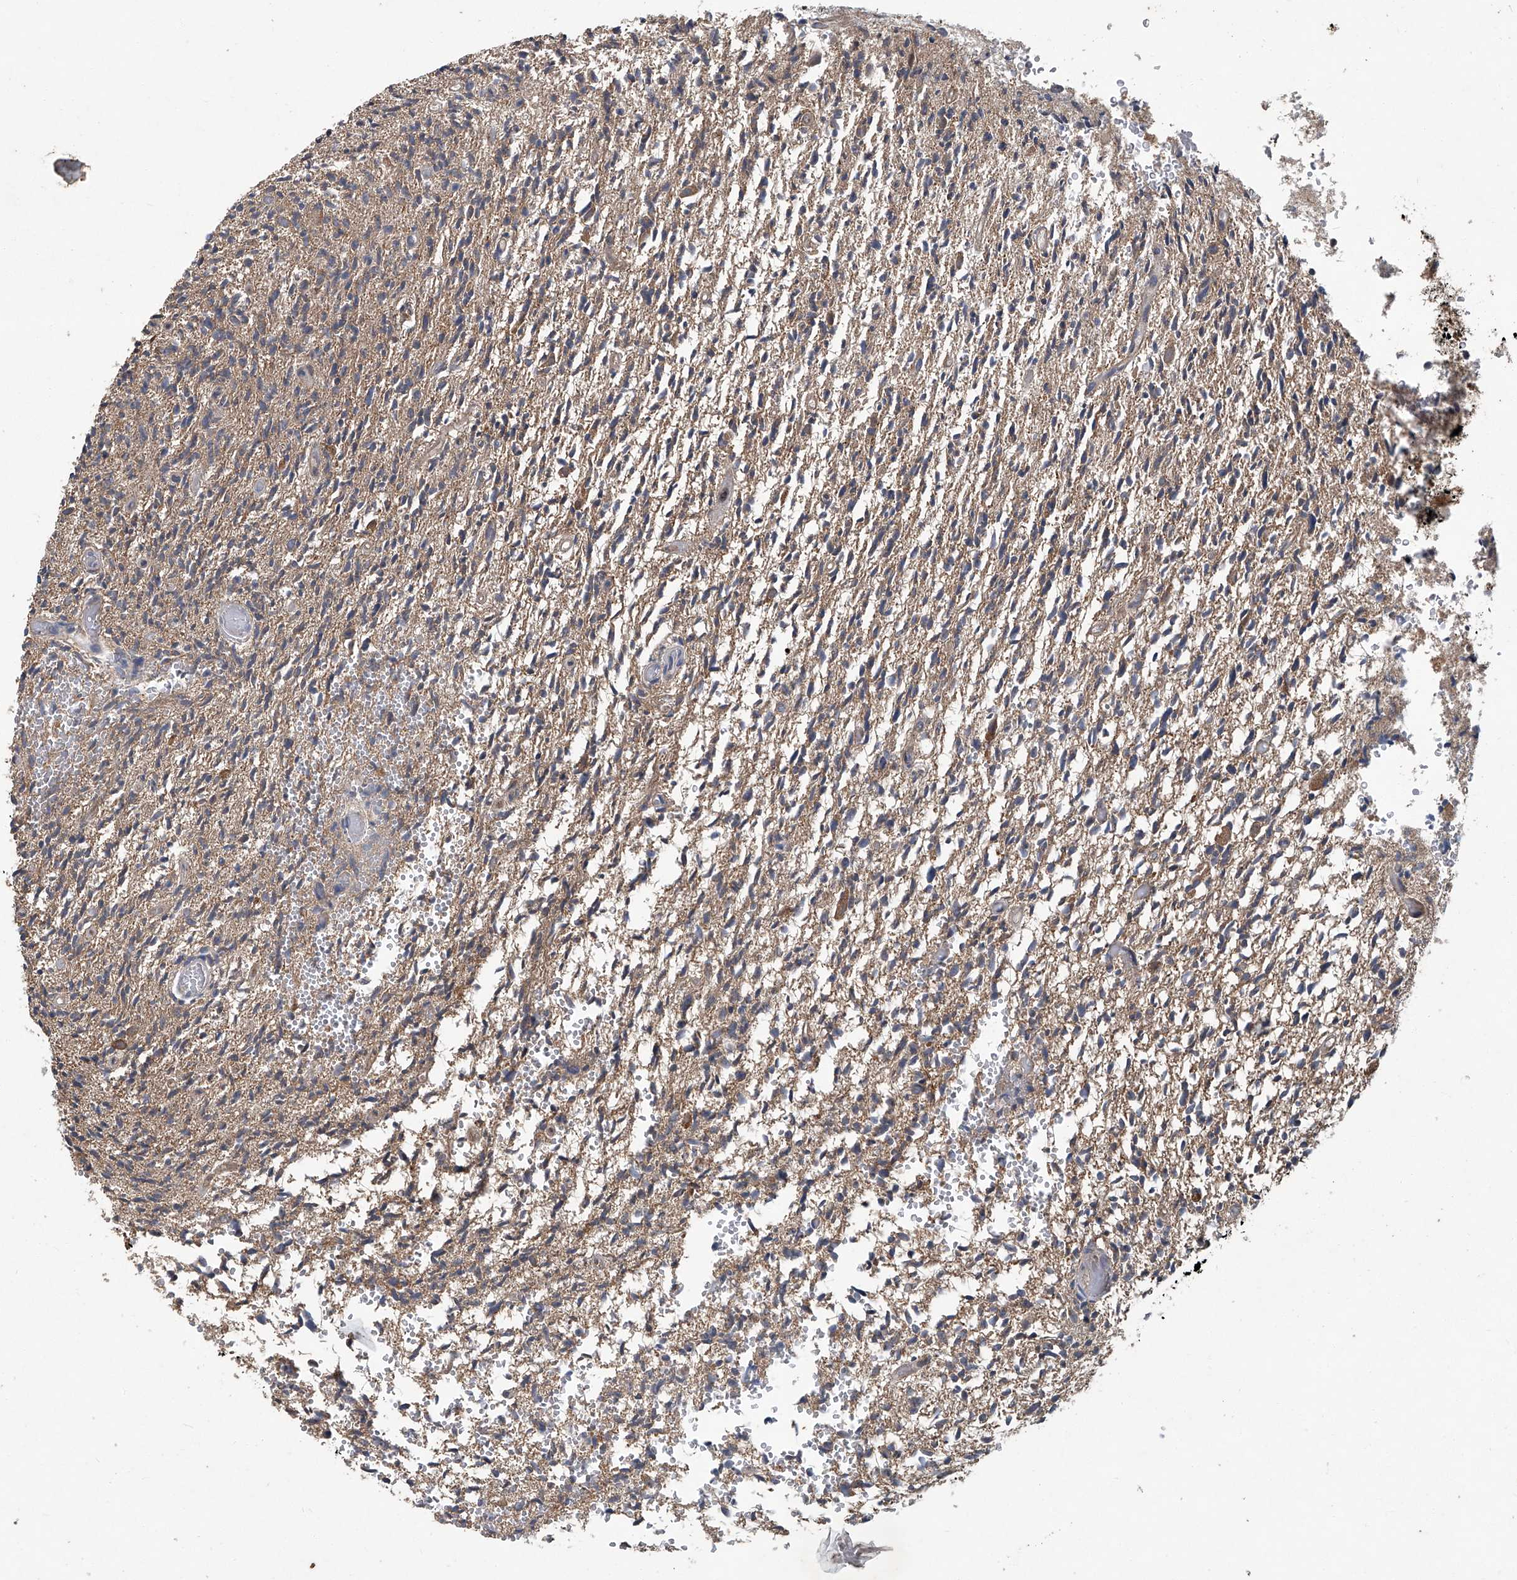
{"staining": {"intensity": "weak", "quantity": ">75%", "location": "cytoplasmic/membranous"}, "tissue": "glioma", "cell_type": "Tumor cells", "image_type": "cancer", "snomed": [{"axis": "morphology", "description": "Glioma, malignant, High grade"}, {"axis": "topography", "description": "Brain"}], "caption": "Malignant high-grade glioma stained with immunohistochemistry displays weak cytoplasmic/membranous staining in about >75% of tumor cells. (Stains: DAB (3,3'-diaminobenzidine) in brown, nuclei in blue, Microscopy: brightfield microscopy at high magnification).", "gene": "ANKRD34A", "patient": {"sex": "female", "age": 57}}